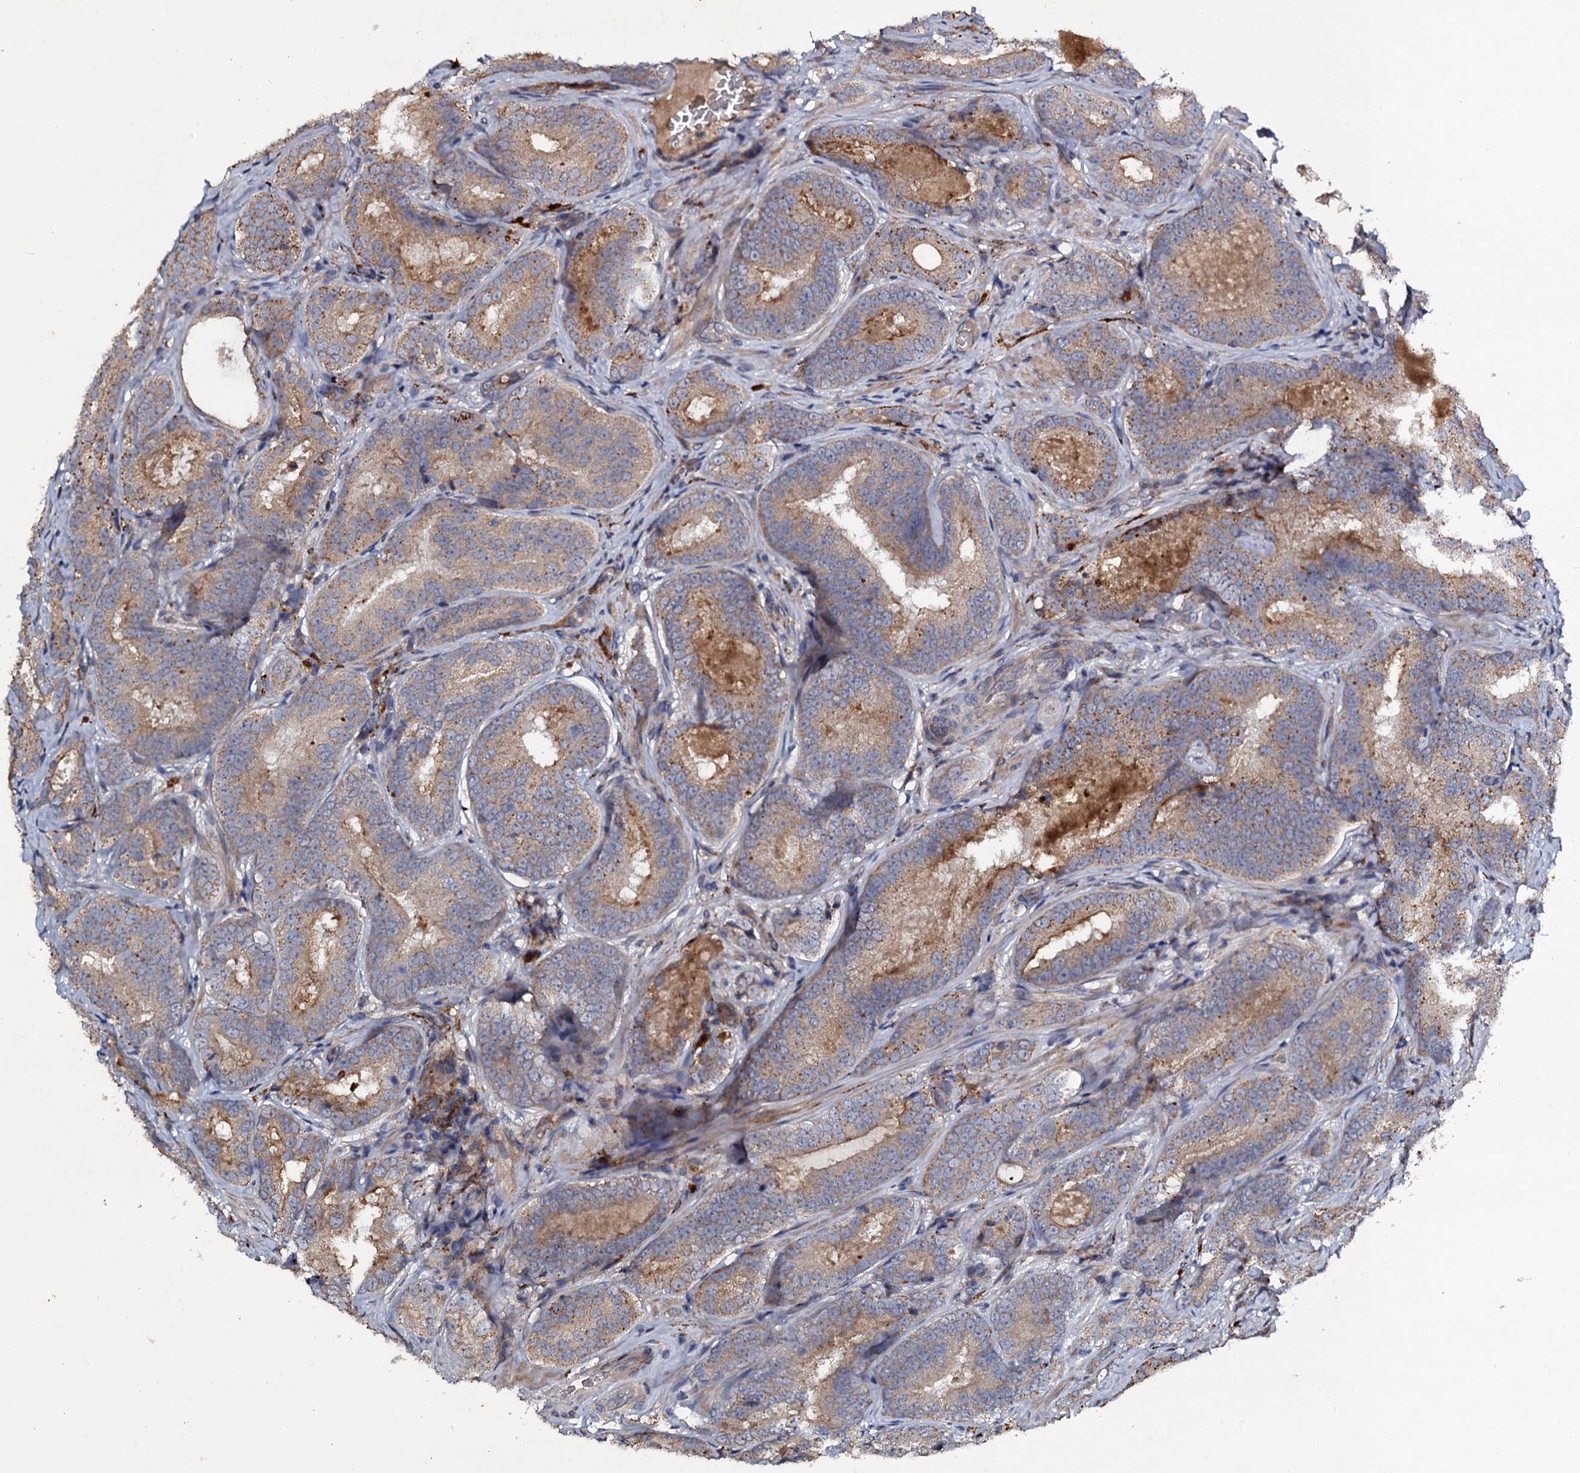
{"staining": {"intensity": "moderate", "quantity": ">75%", "location": "cytoplasmic/membranous"}, "tissue": "prostate cancer", "cell_type": "Tumor cells", "image_type": "cancer", "snomed": [{"axis": "morphology", "description": "Adenocarcinoma, High grade"}, {"axis": "topography", "description": "Prostate"}], "caption": "Immunohistochemical staining of human prostate adenocarcinoma (high-grade) exhibits moderate cytoplasmic/membranous protein staining in about >75% of tumor cells.", "gene": "LRRC28", "patient": {"sex": "male", "age": 57}}